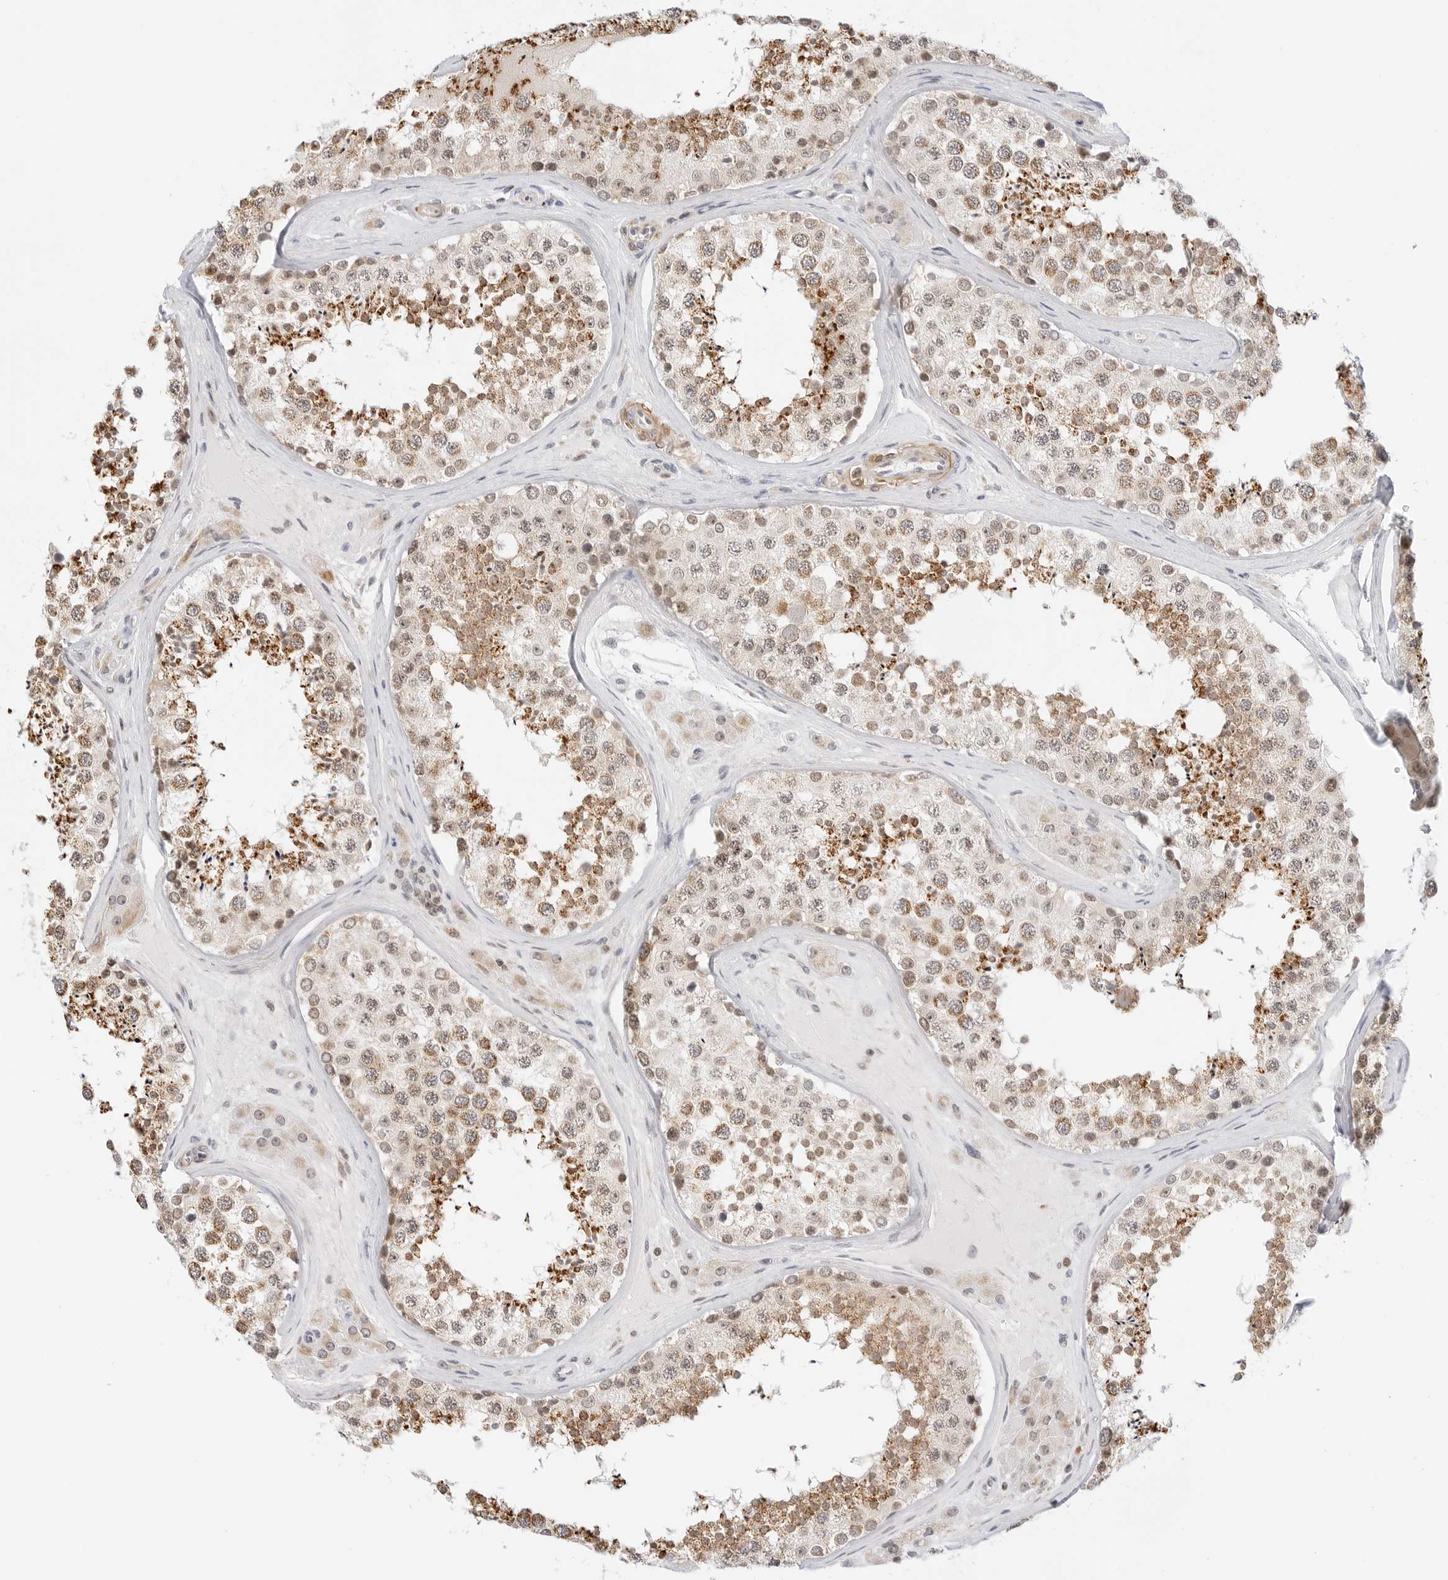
{"staining": {"intensity": "moderate", "quantity": "25%-75%", "location": "cytoplasmic/membranous,nuclear"}, "tissue": "testis", "cell_type": "Cells in seminiferous ducts", "image_type": "normal", "snomed": [{"axis": "morphology", "description": "Normal tissue, NOS"}, {"axis": "topography", "description": "Testis"}], "caption": "Immunohistochemistry (DAB (3,3'-diaminobenzidine)) staining of benign testis displays moderate cytoplasmic/membranous,nuclear protein staining in about 25%-75% of cells in seminiferous ducts.", "gene": "GORAB", "patient": {"sex": "male", "age": 46}}